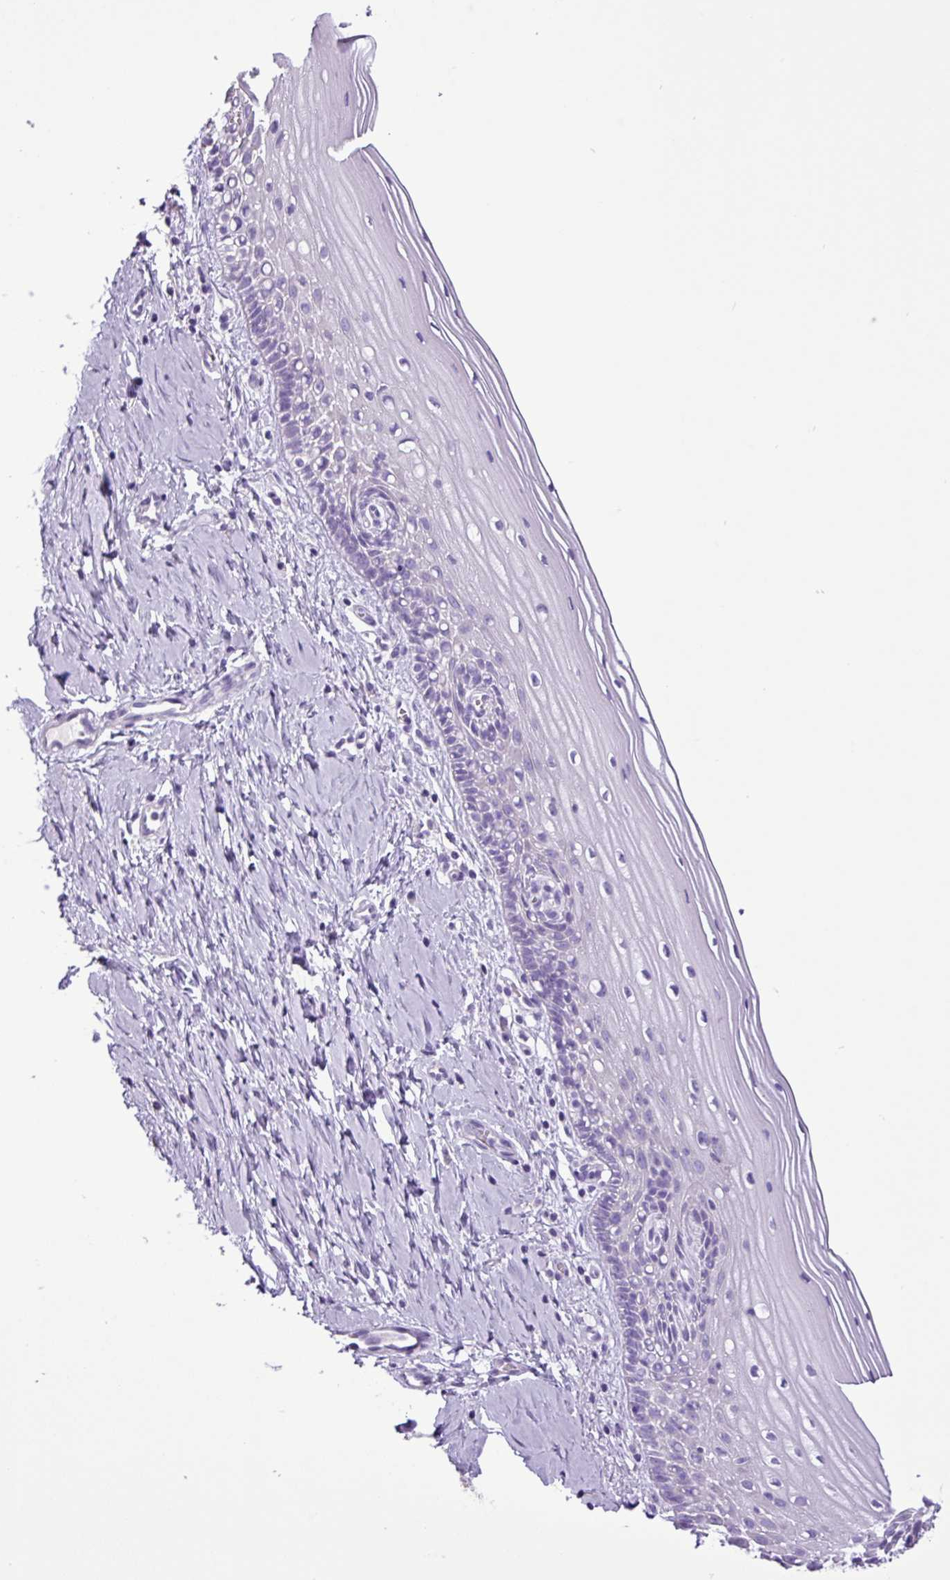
{"staining": {"intensity": "negative", "quantity": "none", "location": "none"}, "tissue": "cervix", "cell_type": "Glandular cells", "image_type": "normal", "snomed": [{"axis": "morphology", "description": "Normal tissue, NOS"}, {"axis": "topography", "description": "Cervix"}], "caption": "Immunohistochemical staining of benign human cervix shows no significant staining in glandular cells.", "gene": "ZNF334", "patient": {"sex": "female", "age": 44}}